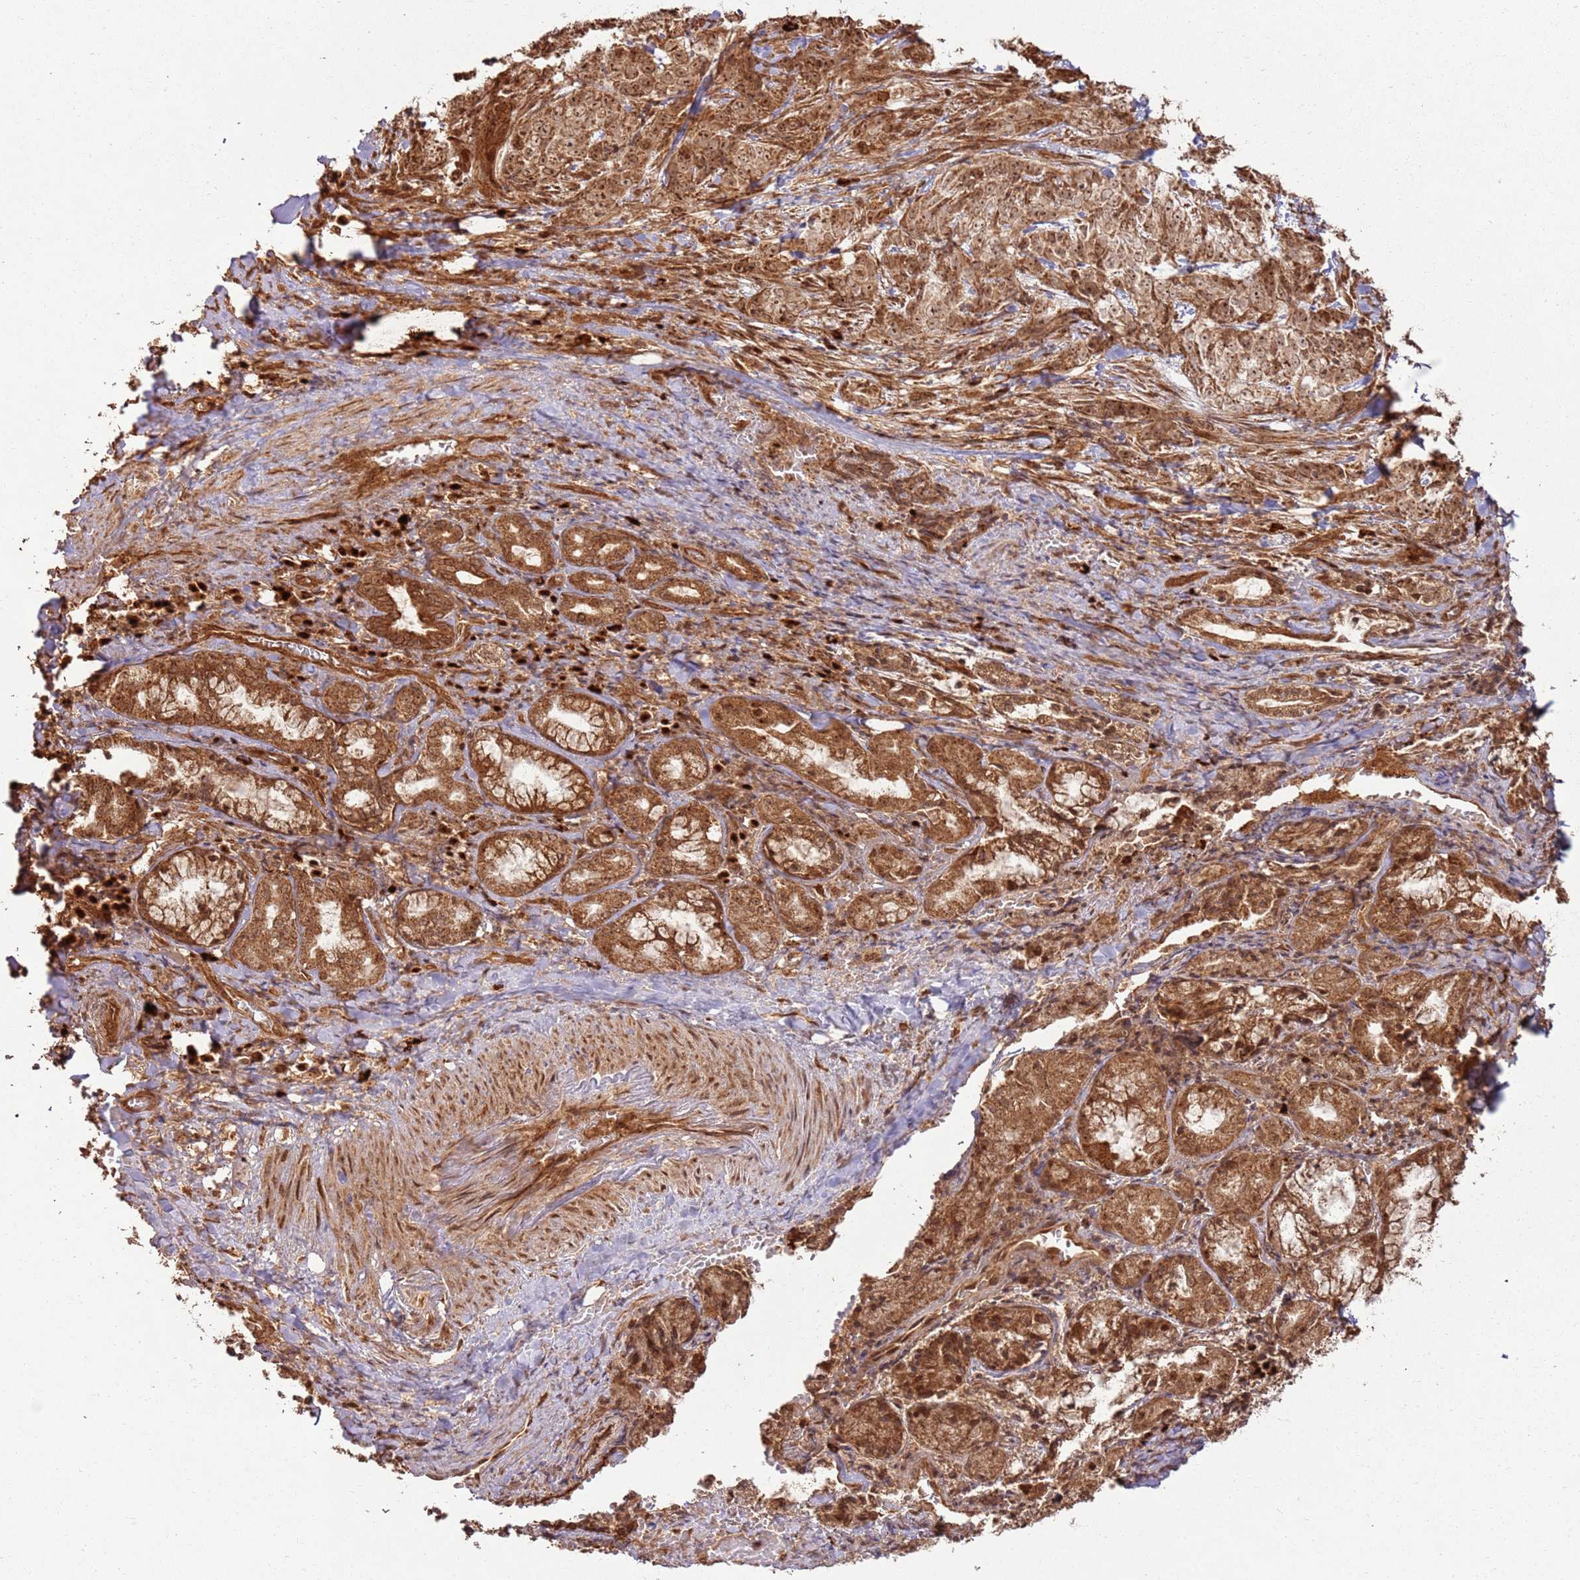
{"staining": {"intensity": "strong", "quantity": ">75%", "location": "cytoplasmic/membranous"}, "tissue": "adipose tissue", "cell_type": "Adipocytes", "image_type": "normal", "snomed": [{"axis": "morphology", "description": "Normal tissue, NOS"}, {"axis": "morphology", "description": "Basal cell carcinoma"}, {"axis": "topography", "description": "Cartilage tissue"}, {"axis": "topography", "description": "Nasopharynx"}, {"axis": "topography", "description": "Oral tissue"}], "caption": "A micrograph of human adipose tissue stained for a protein exhibits strong cytoplasmic/membranous brown staining in adipocytes.", "gene": "TBC1D13", "patient": {"sex": "female", "age": 77}}